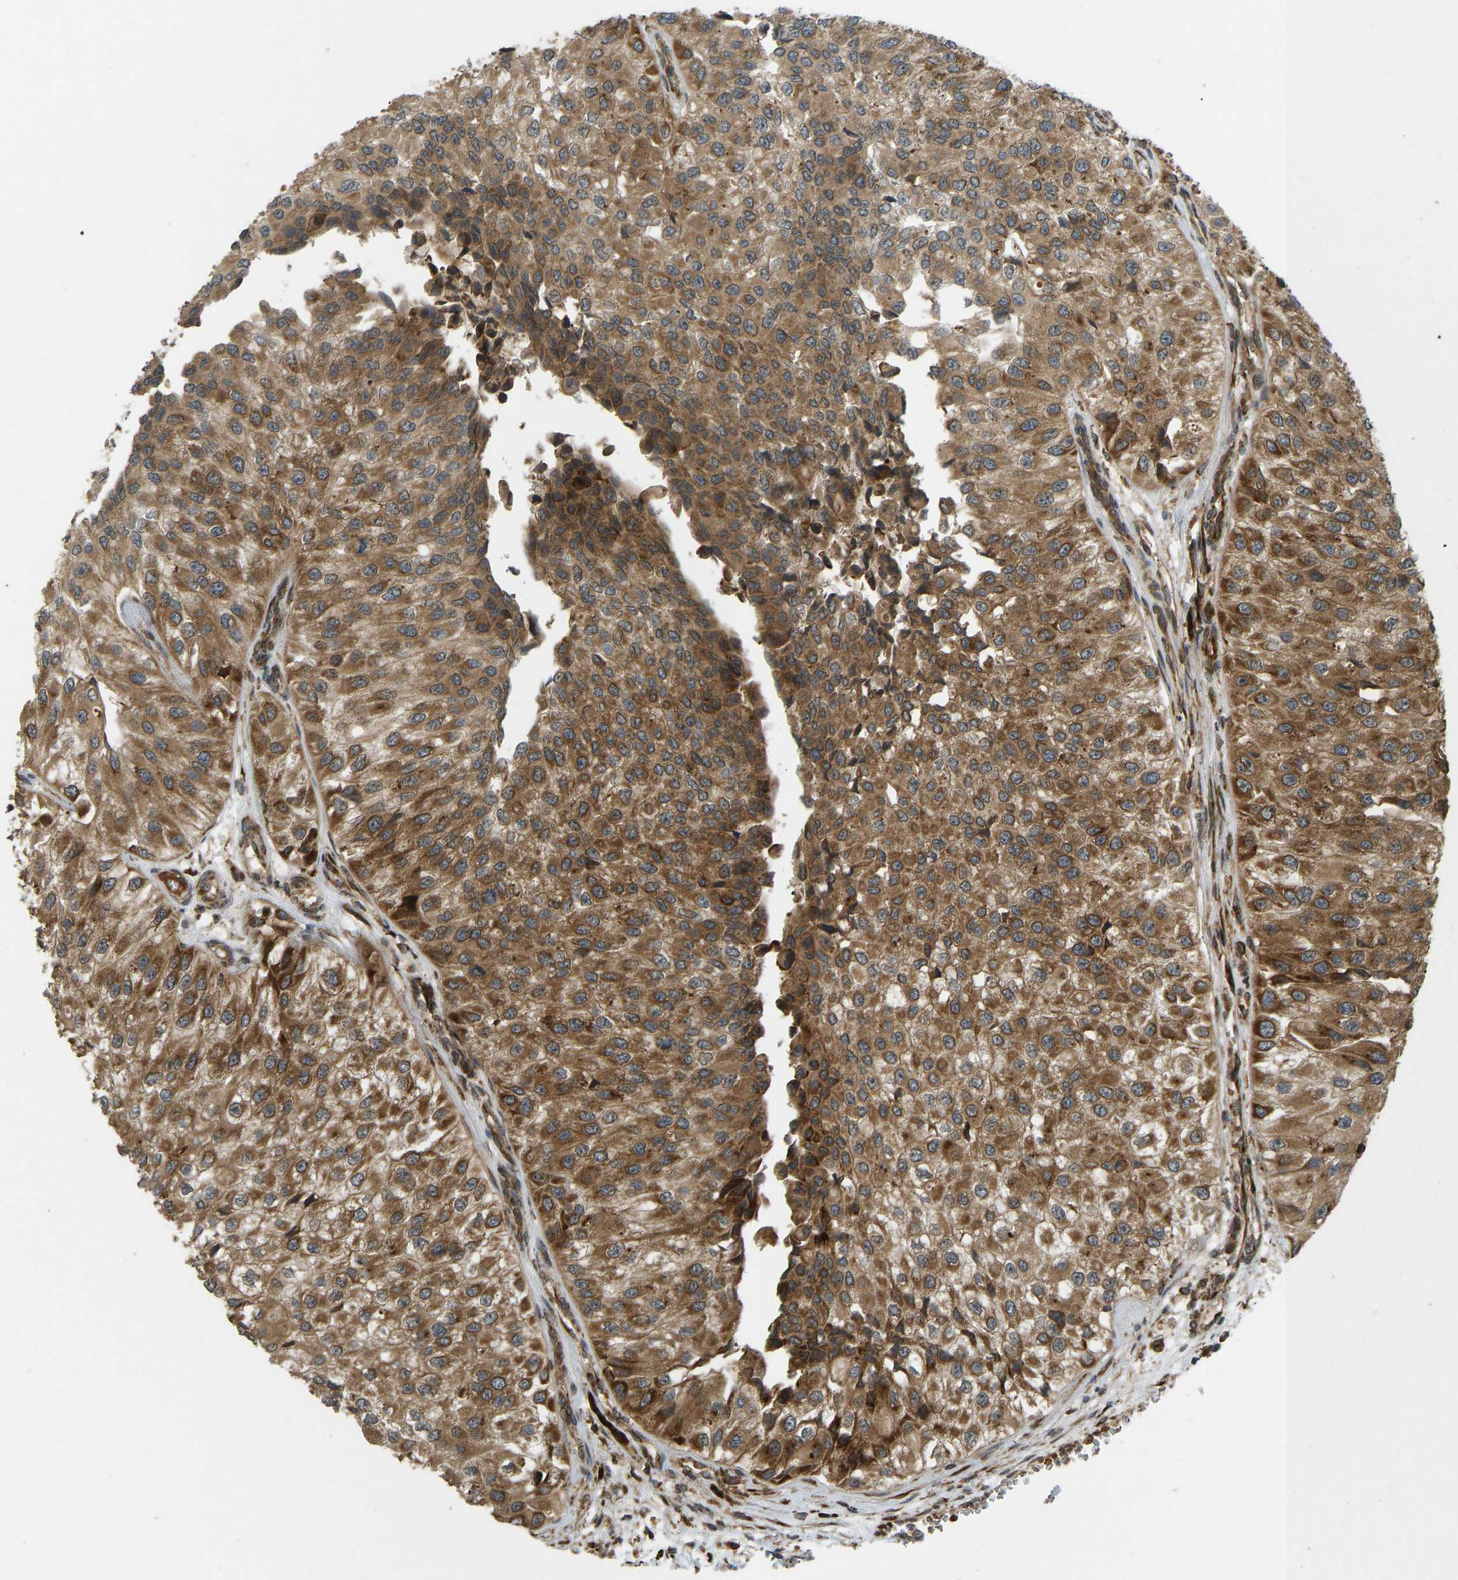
{"staining": {"intensity": "moderate", "quantity": ">75%", "location": "cytoplasmic/membranous"}, "tissue": "urothelial cancer", "cell_type": "Tumor cells", "image_type": "cancer", "snomed": [{"axis": "morphology", "description": "Urothelial carcinoma, High grade"}, {"axis": "topography", "description": "Kidney"}, {"axis": "topography", "description": "Urinary bladder"}], "caption": "High-grade urothelial carcinoma stained for a protein reveals moderate cytoplasmic/membranous positivity in tumor cells.", "gene": "RPN2", "patient": {"sex": "male", "age": 77}}